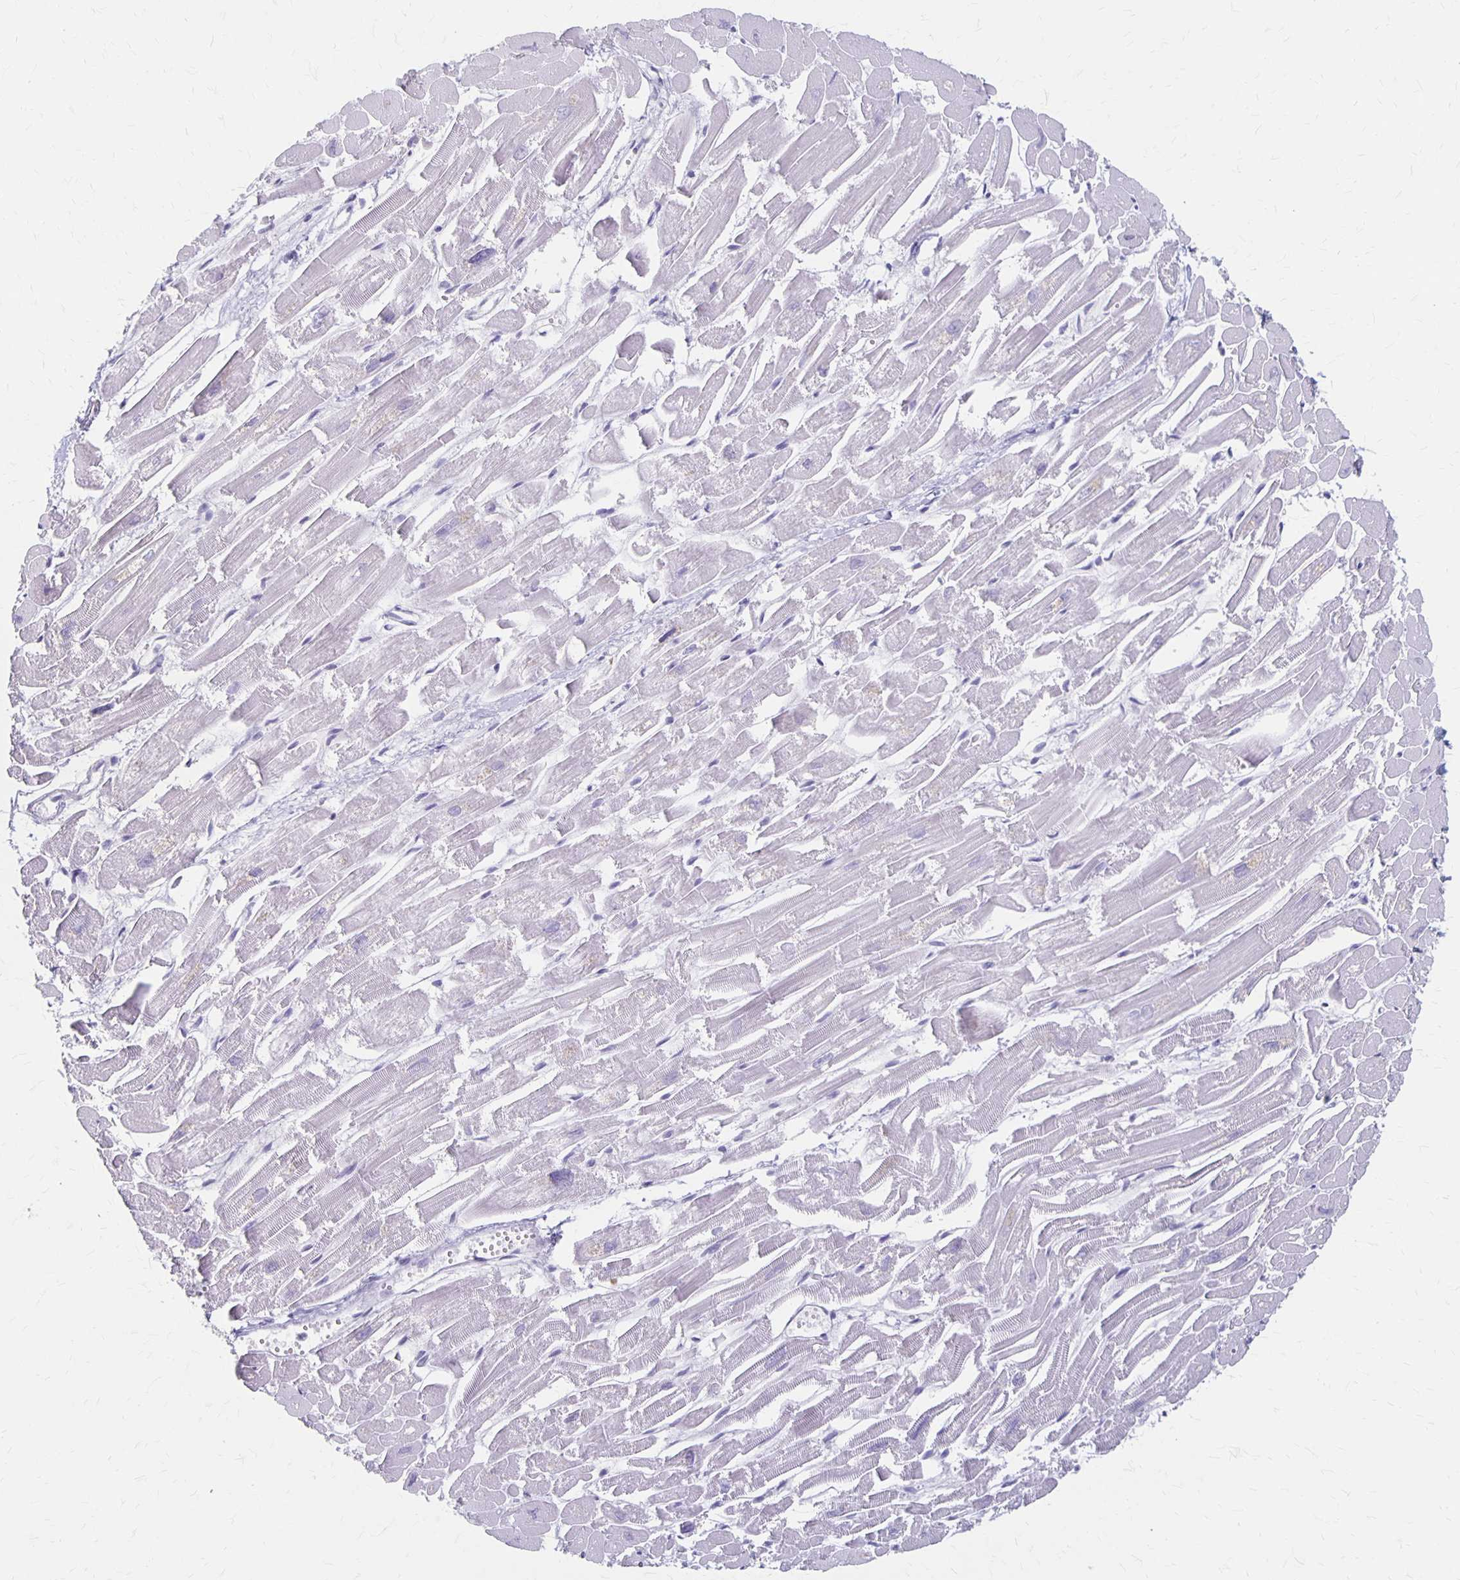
{"staining": {"intensity": "negative", "quantity": "none", "location": "none"}, "tissue": "heart muscle", "cell_type": "Cardiomyocytes", "image_type": "normal", "snomed": [{"axis": "morphology", "description": "Normal tissue, NOS"}, {"axis": "topography", "description": "Heart"}], "caption": "Immunohistochemical staining of unremarkable heart muscle displays no significant expression in cardiomyocytes.", "gene": "MAGEC2", "patient": {"sex": "male", "age": 54}}